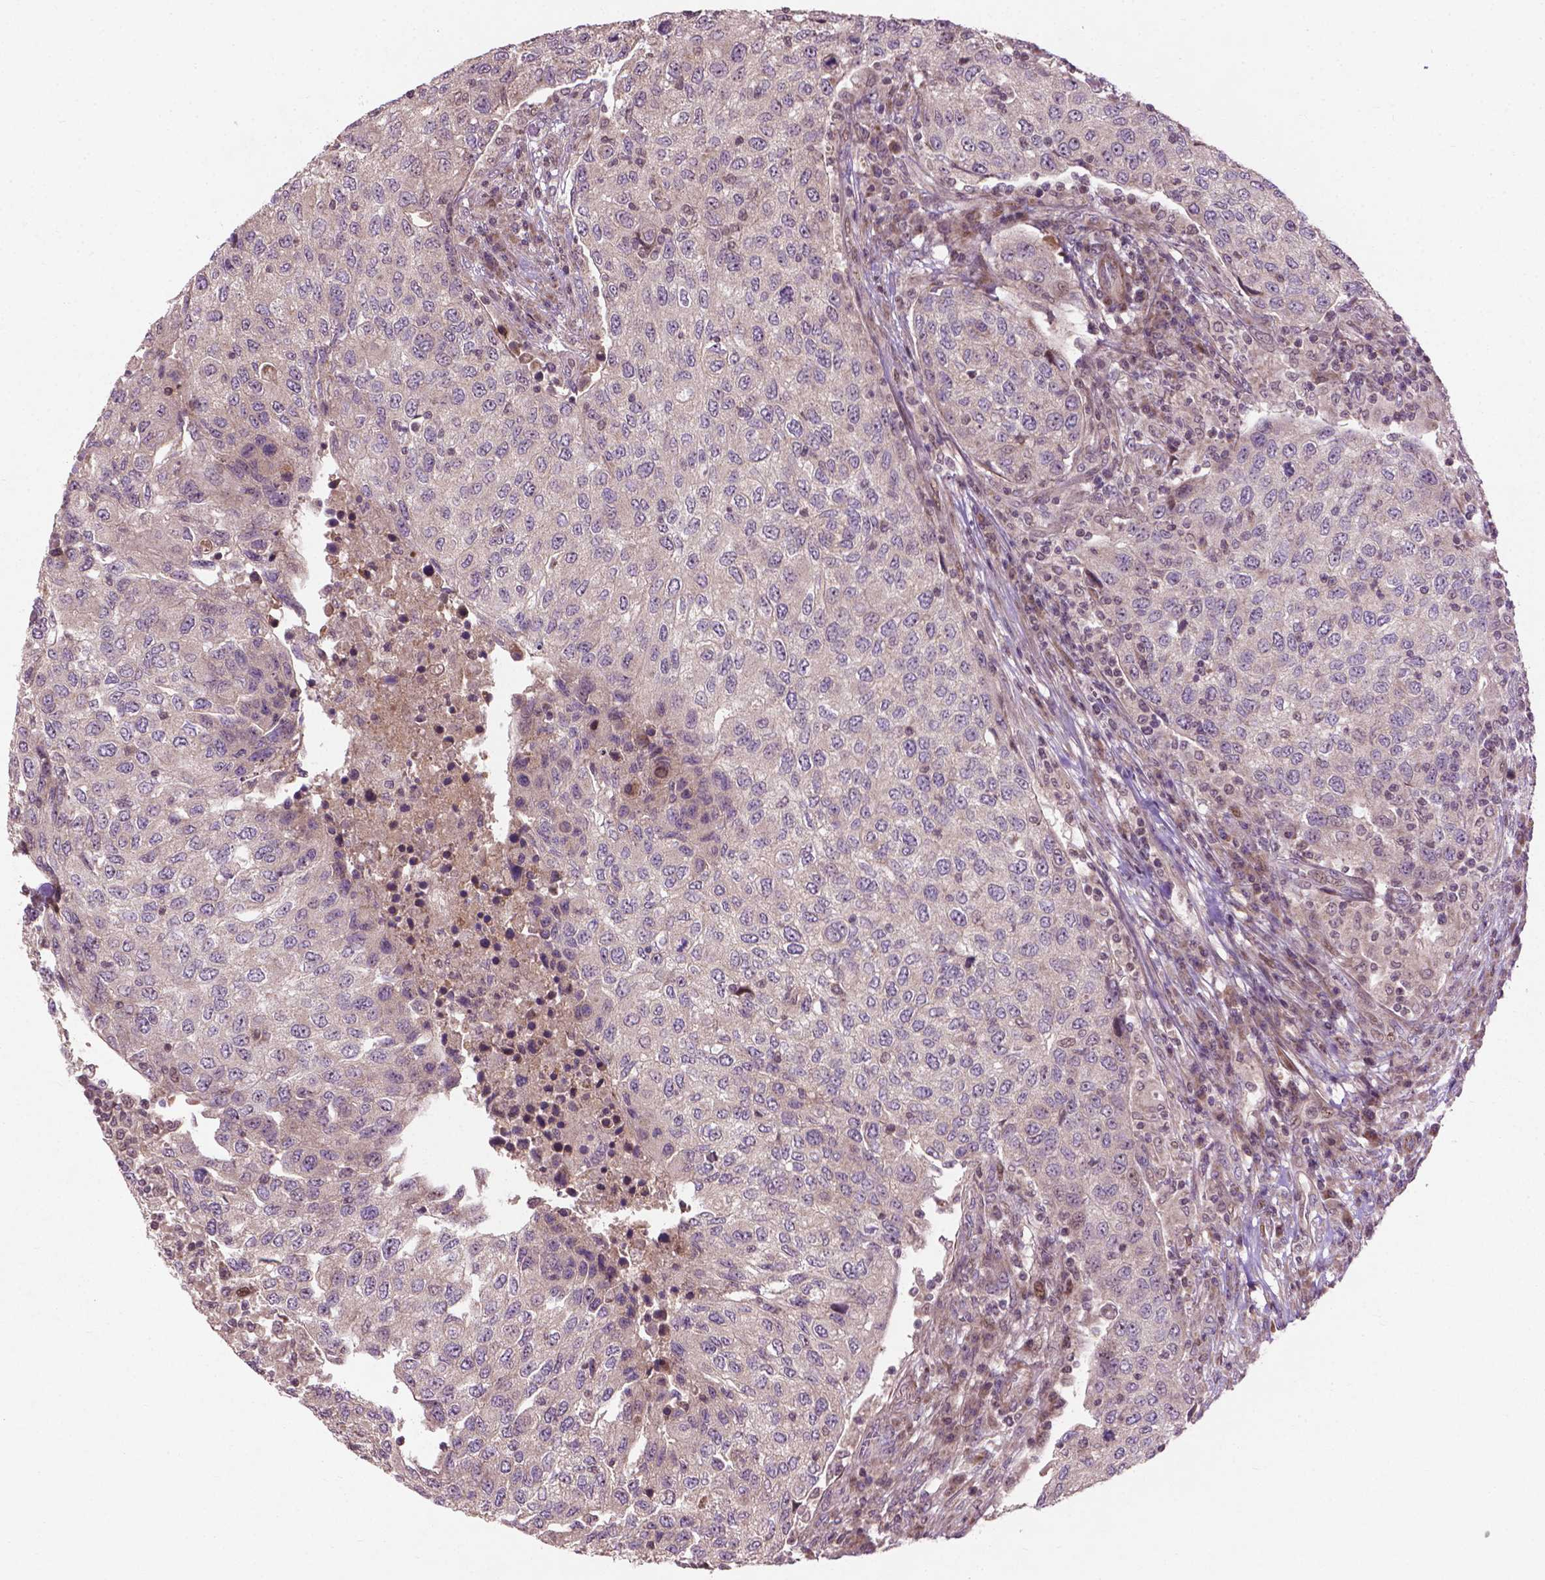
{"staining": {"intensity": "negative", "quantity": "none", "location": "none"}, "tissue": "urothelial cancer", "cell_type": "Tumor cells", "image_type": "cancer", "snomed": [{"axis": "morphology", "description": "Urothelial carcinoma, High grade"}, {"axis": "topography", "description": "Urinary bladder"}], "caption": "This is a micrograph of immunohistochemistry (IHC) staining of urothelial carcinoma (high-grade), which shows no positivity in tumor cells.", "gene": "B3GALNT2", "patient": {"sex": "female", "age": 78}}